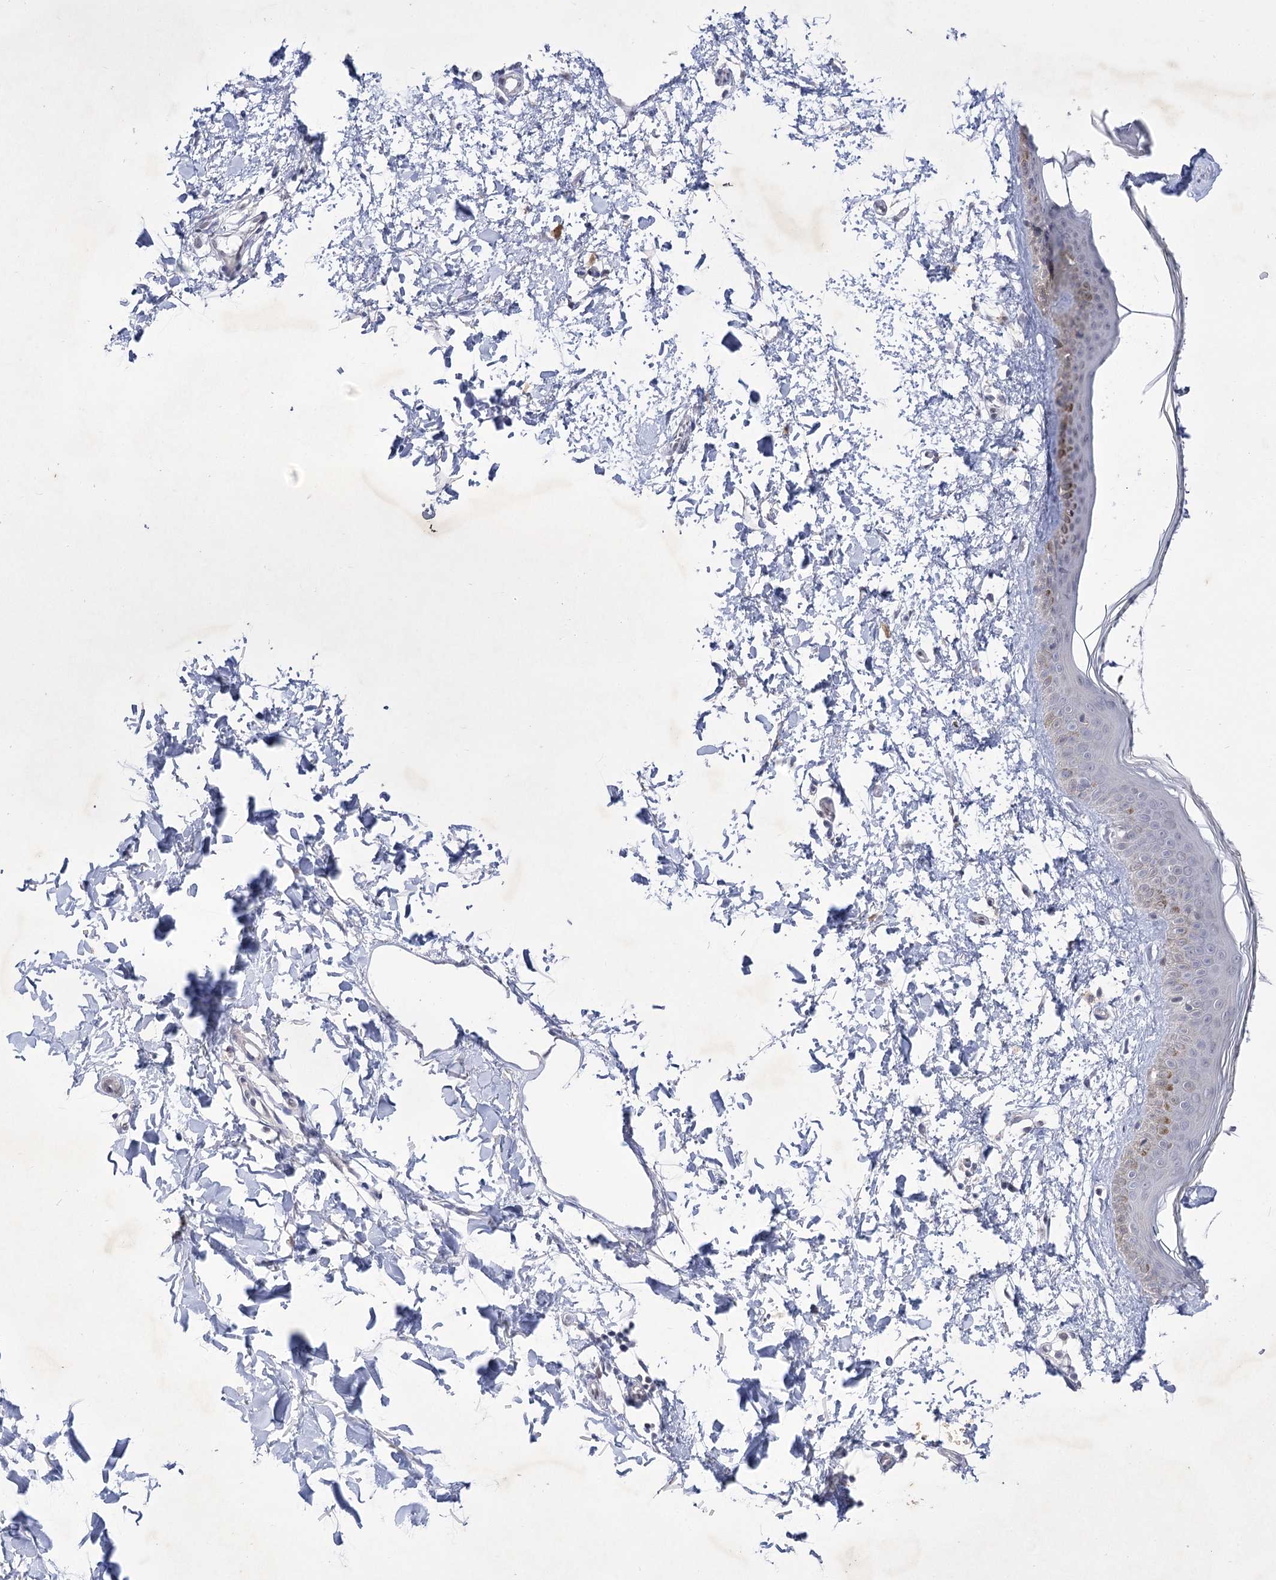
{"staining": {"intensity": "negative", "quantity": "none", "location": "none"}, "tissue": "skin", "cell_type": "Fibroblasts", "image_type": "normal", "snomed": [{"axis": "morphology", "description": "Normal tissue, NOS"}, {"axis": "topography", "description": "Skin"}], "caption": "High power microscopy micrograph of an immunohistochemistry (IHC) histopathology image of unremarkable skin, revealing no significant staining in fibroblasts. (Immunohistochemistry (ihc), brightfield microscopy, high magnification).", "gene": "SIAE", "patient": {"sex": "female", "age": 58}}